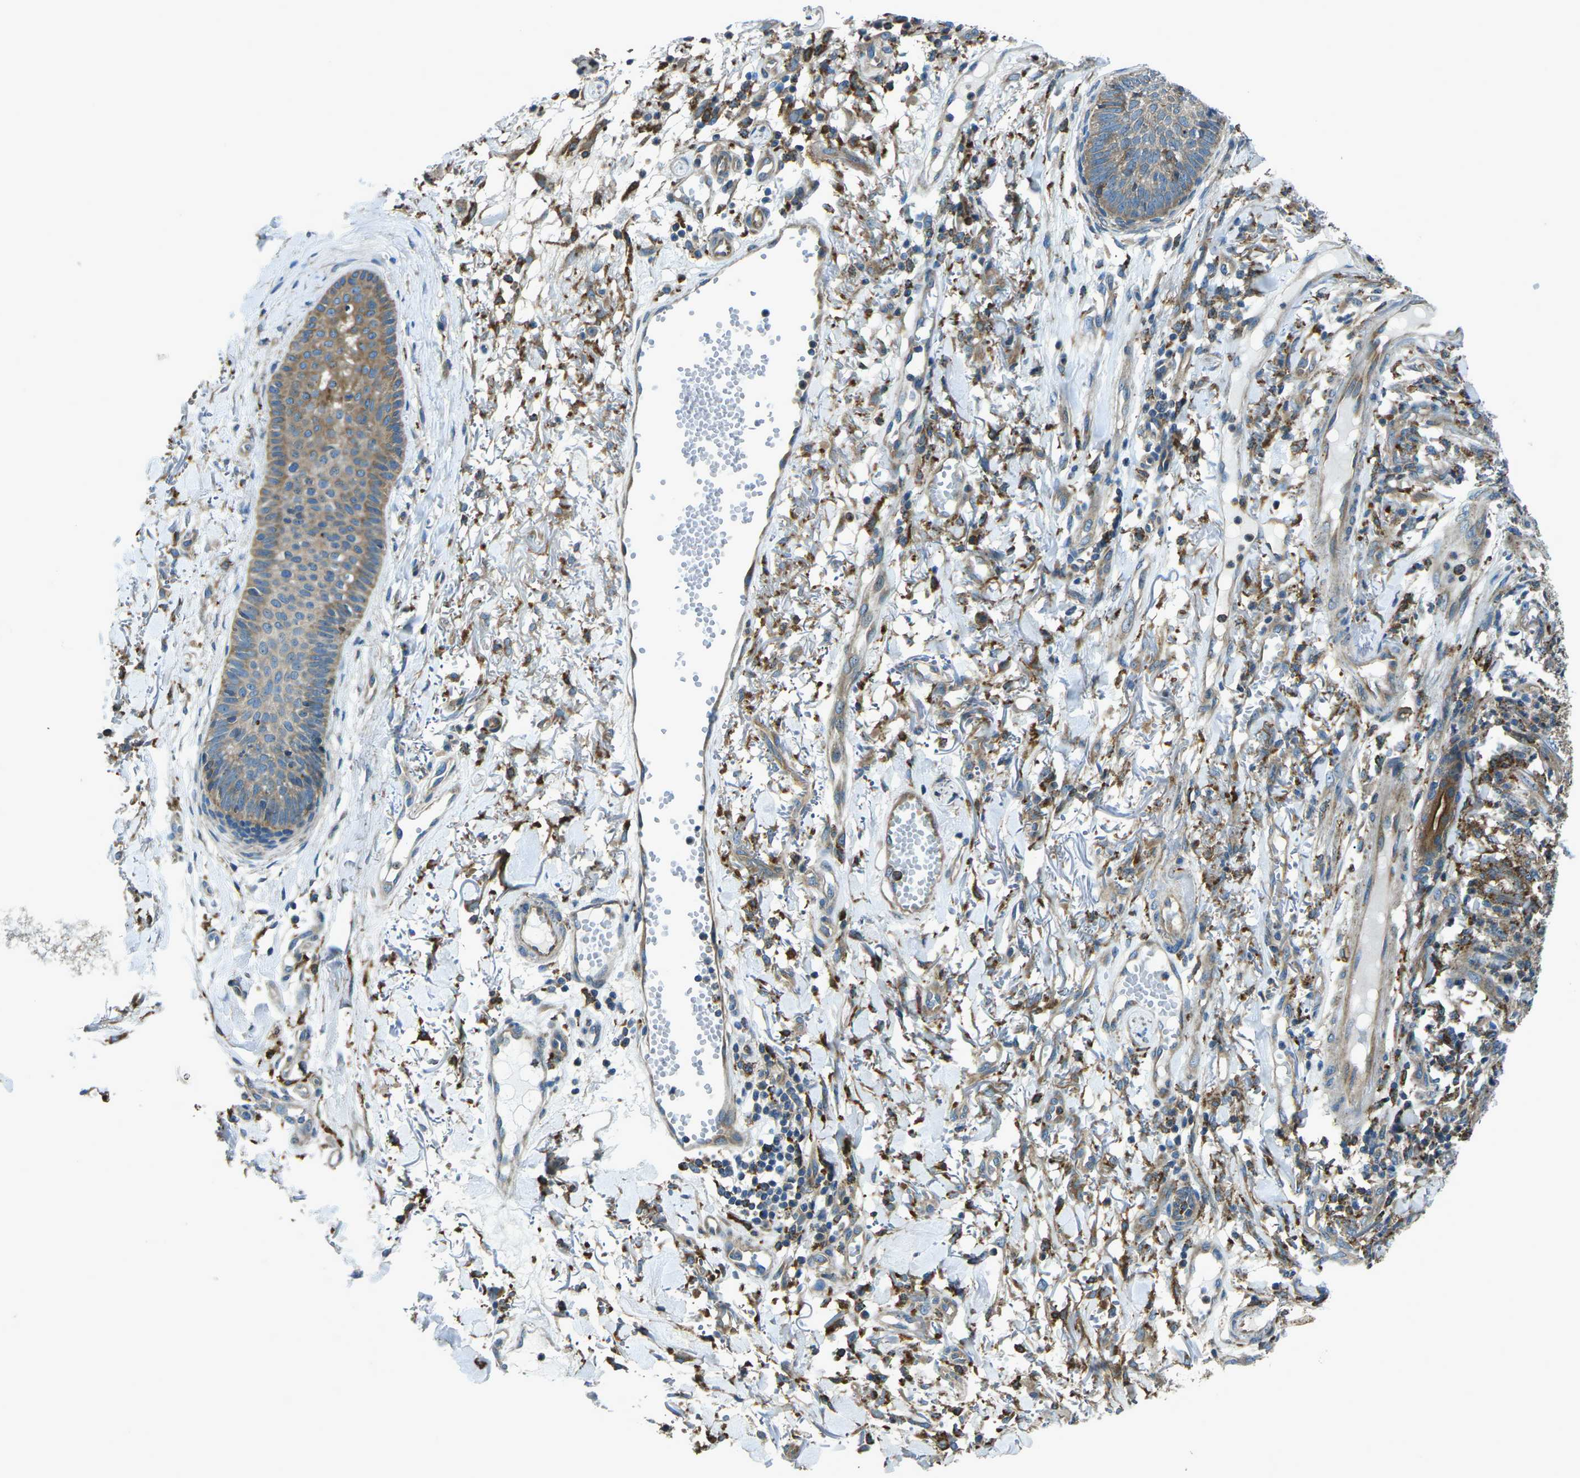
{"staining": {"intensity": "moderate", "quantity": ">75%", "location": "cytoplasmic/membranous"}, "tissue": "skin cancer", "cell_type": "Tumor cells", "image_type": "cancer", "snomed": [{"axis": "morphology", "description": "Squamous cell carcinoma, NOS"}, {"axis": "topography", "description": "Skin"}], "caption": "Moderate cytoplasmic/membranous expression for a protein is identified in about >75% of tumor cells of skin cancer (squamous cell carcinoma) using immunohistochemistry (IHC).", "gene": "CDK17", "patient": {"sex": "female", "age": 80}}